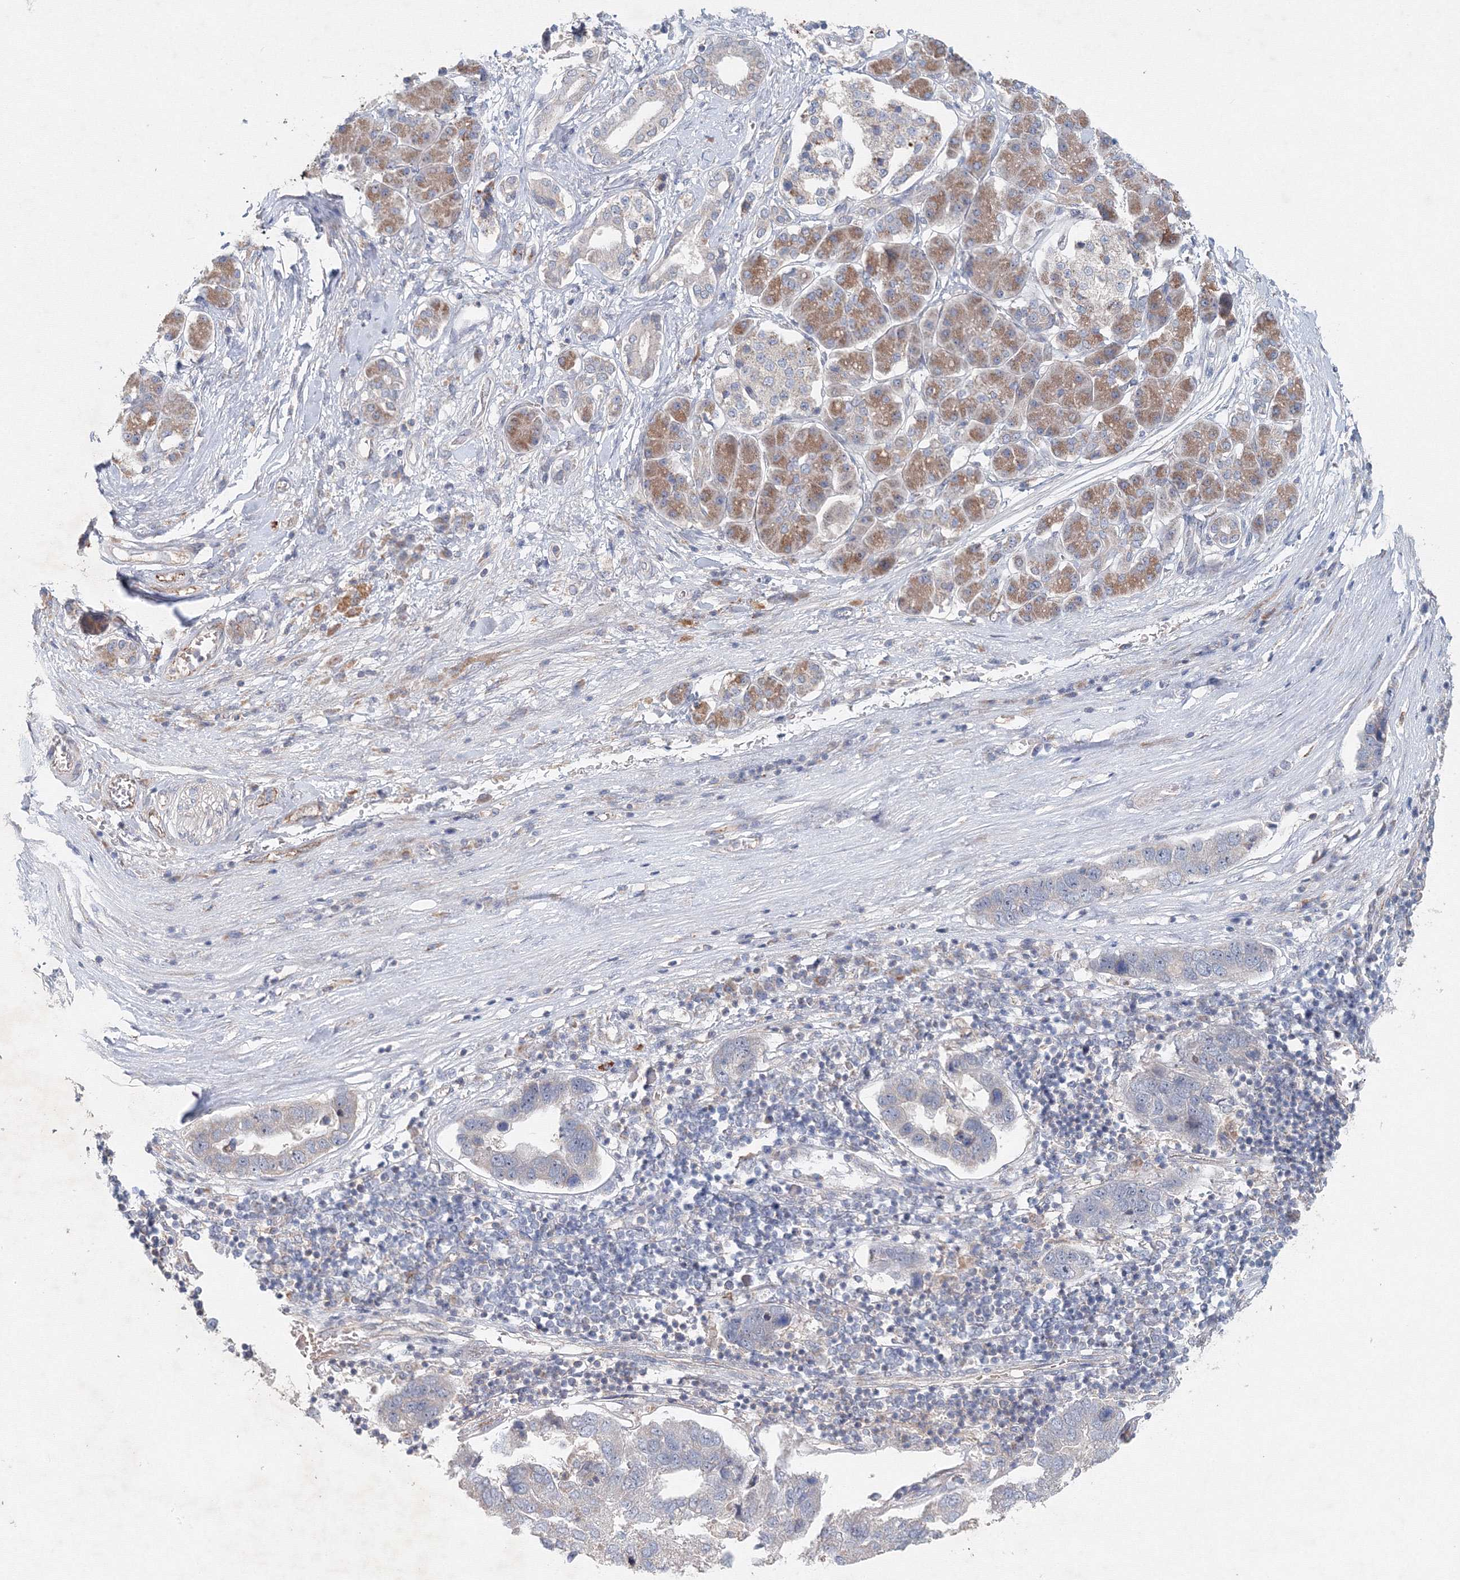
{"staining": {"intensity": "weak", "quantity": "<25%", "location": "cytoplasmic/membranous"}, "tissue": "pancreatic cancer", "cell_type": "Tumor cells", "image_type": "cancer", "snomed": [{"axis": "morphology", "description": "Adenocarcinoma, NOS"}, {"axis": "topography", "description": "Pancreas"}], "caption": "A photomicrograph of human pancreatic cancer is negative for staining in tumor cells.", "gene": "WDR49", "patient": {"sex": "female", "age": 61}}